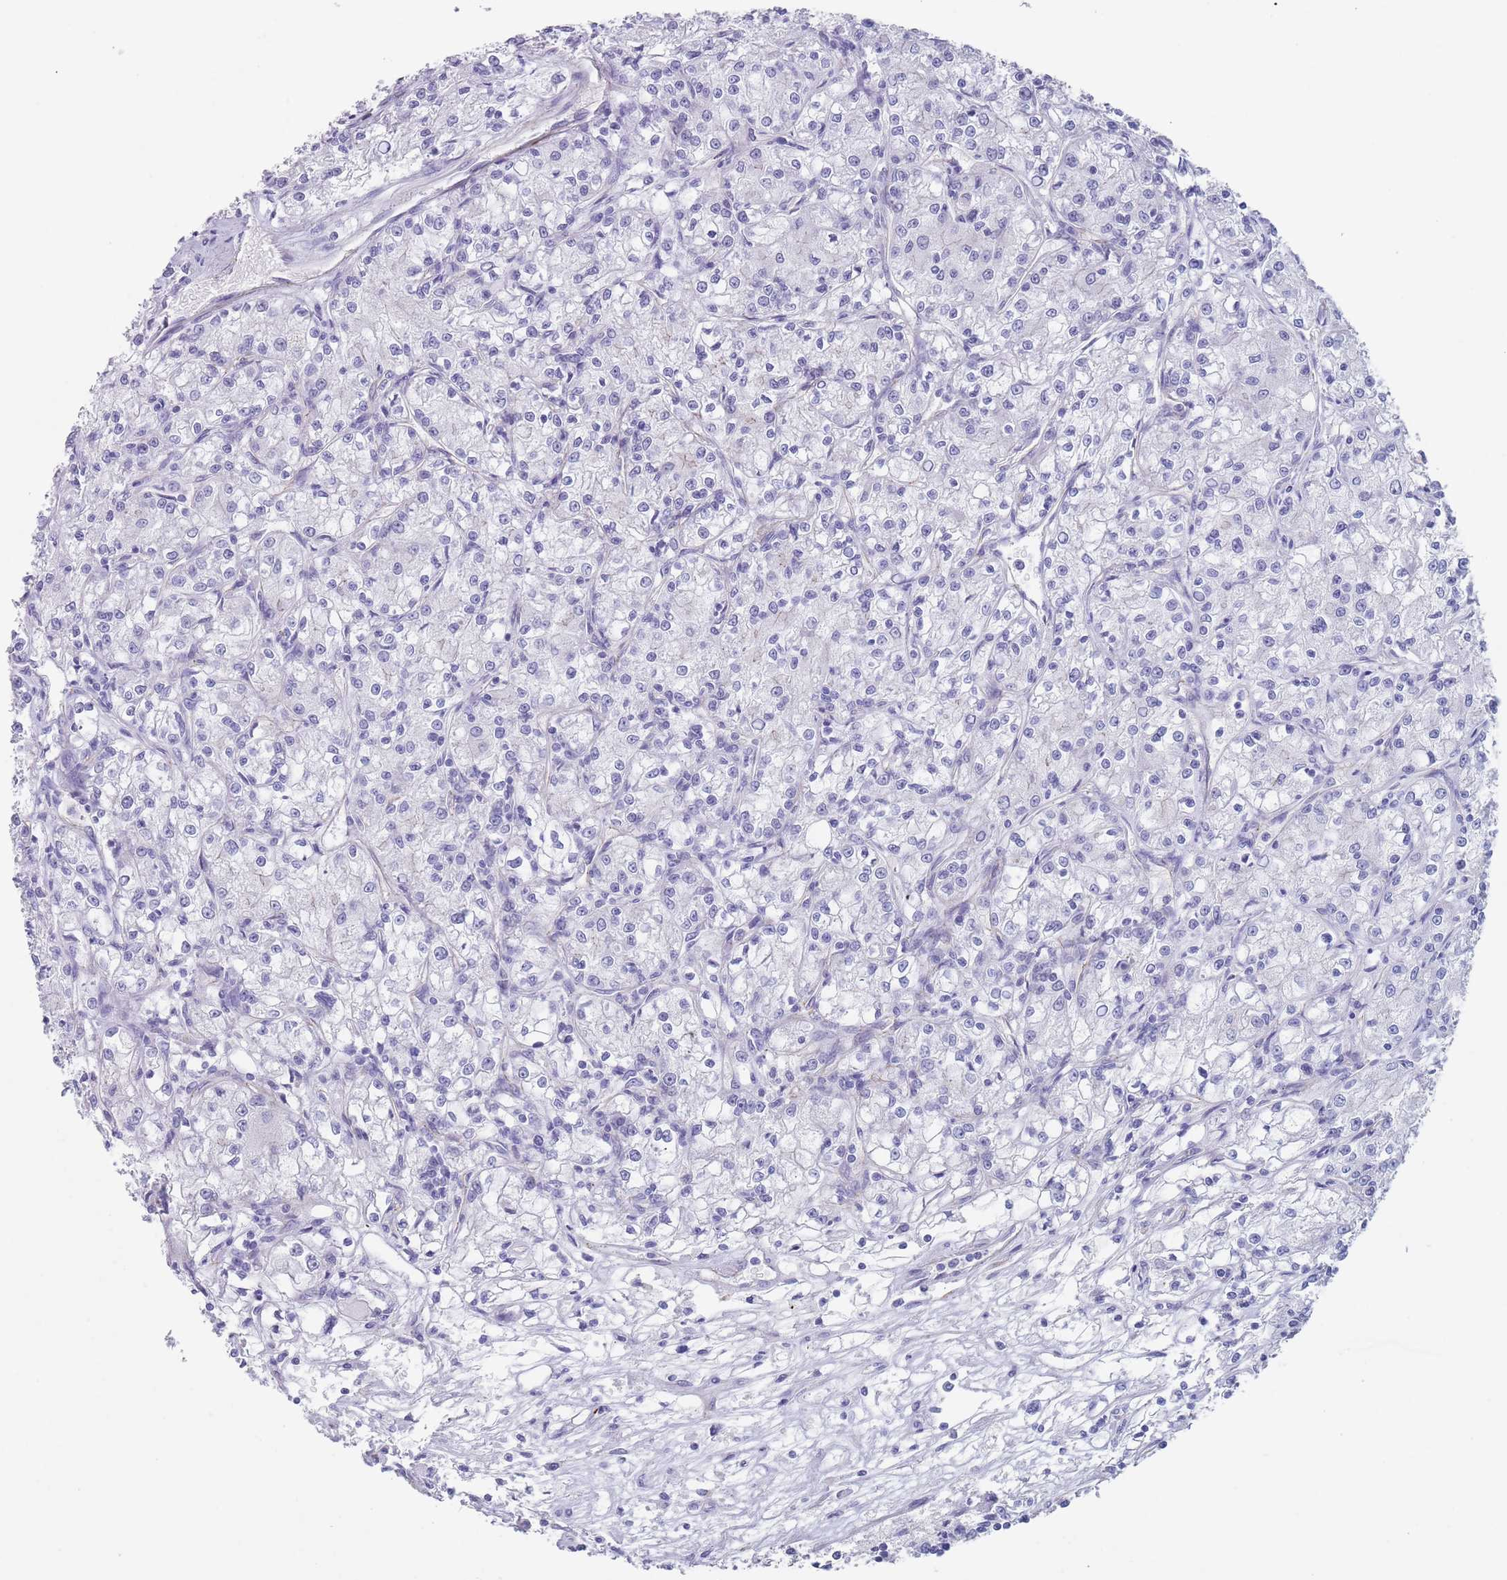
{"staining": {"intensity": "negative", "quantity": "none", "location": "none"}, "tissue": "renal cancer", "cell_type": "Tumor cells", "image_type": "cancer", "snomed": [{"axis": "morphology", "description": "Adenocarcinoma, NOS"}, {"axis": "topography", "description": "Kidney"}], "caption": "DAB (3,3'-diaminobenzidine) immunohistochemical staining of human adenocarcinoma (renal) exhibits no significant staining in tumor cells.", "gene": "OR5A2", "patient": {"sex": "female", "age": 59}}